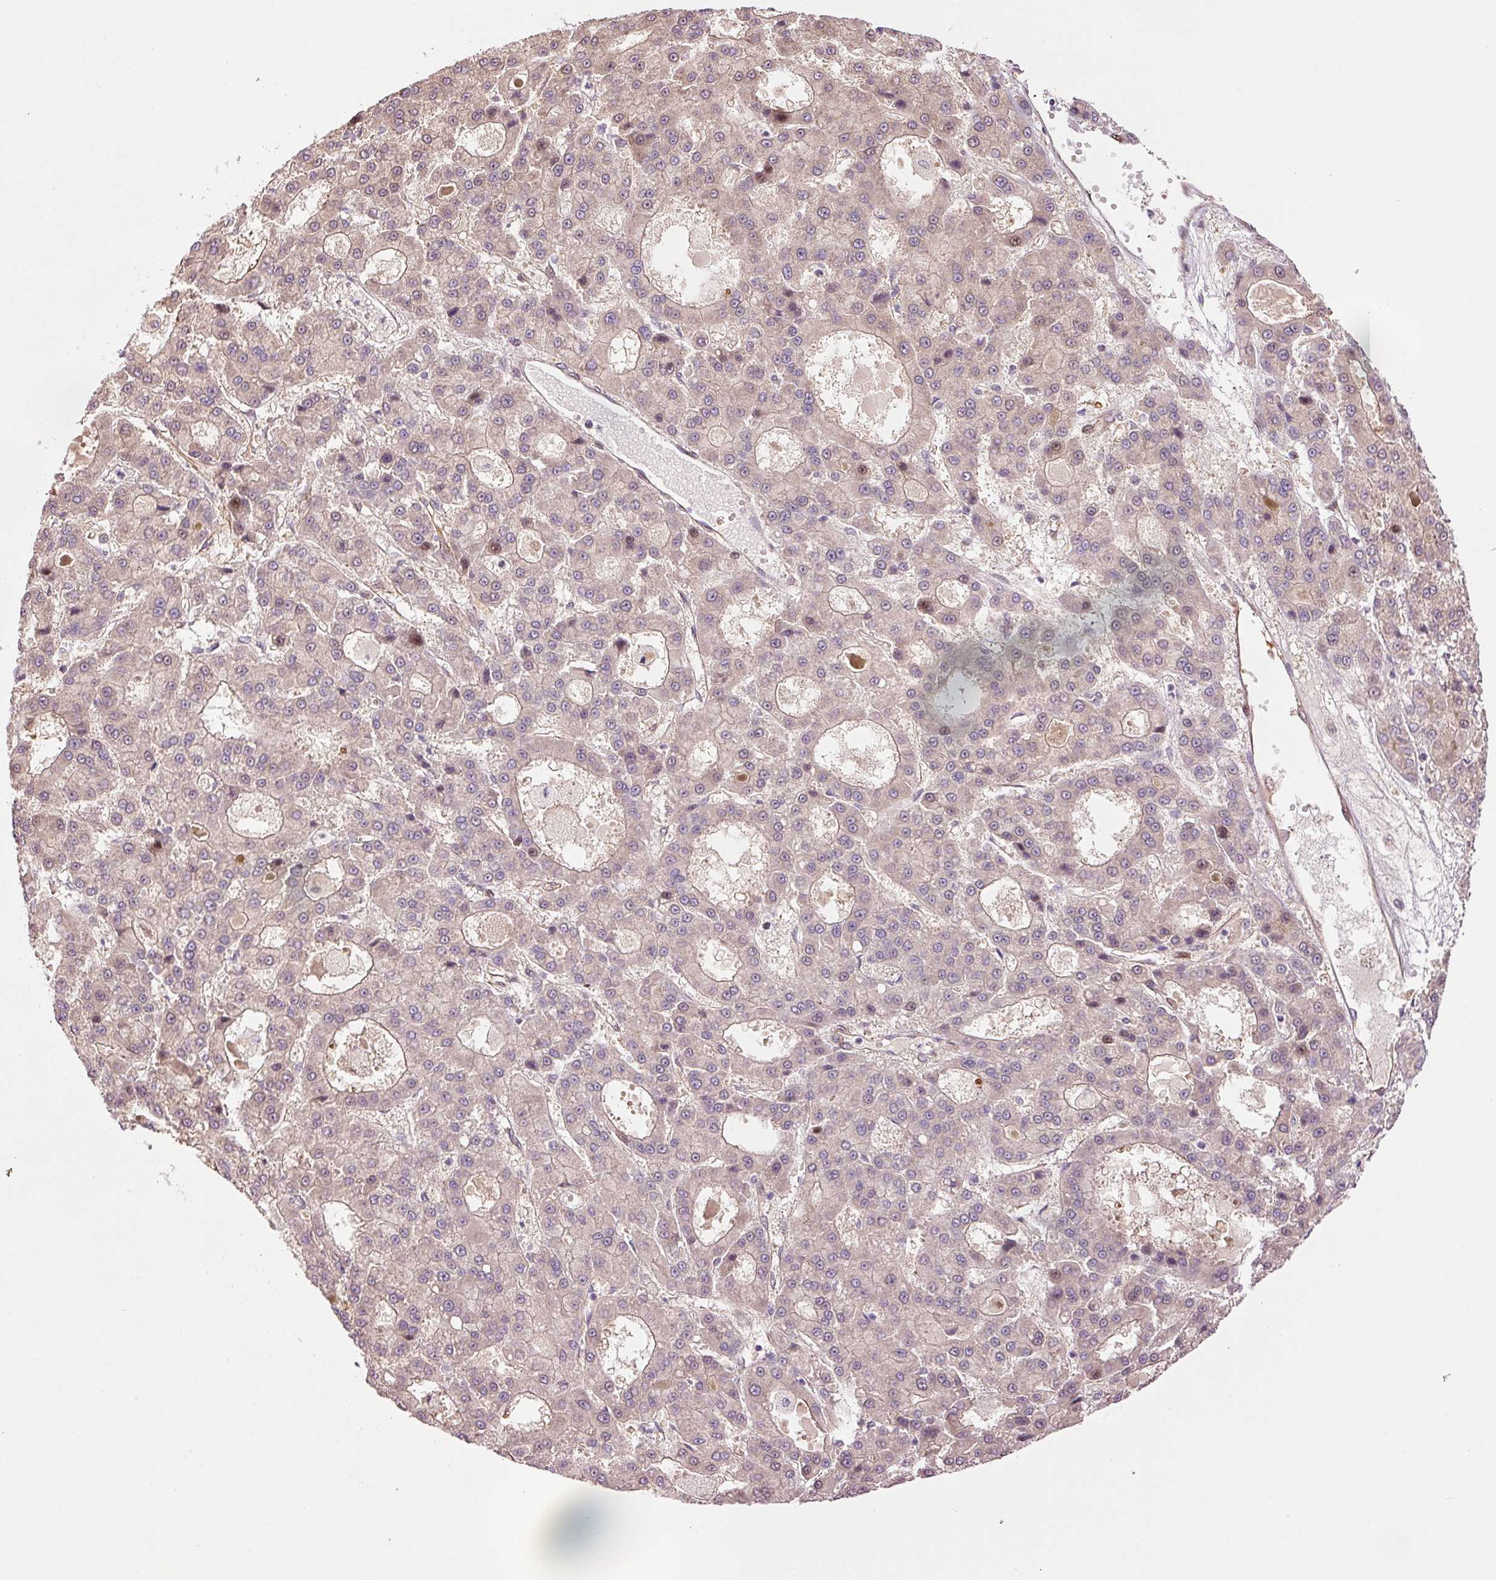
{"staining": {"intensity": "negative", "quantity": "none", "location": "none"}, "tissue": "liver cancer", "cell_type": "Tumor cells", "image_type": "cancer", "snomed": [{"axis": "morphology", "description": "Carcinoma, Hepatocellular, NOS"}, {"axis": "topography", "description": "Liver"}], "caption": "IHC of hepatocellular carcinoma (liver) shows no staining in tumor cells.", "gene": "PPP1R14B", "patient": {"sex": "male", "age": 70}}